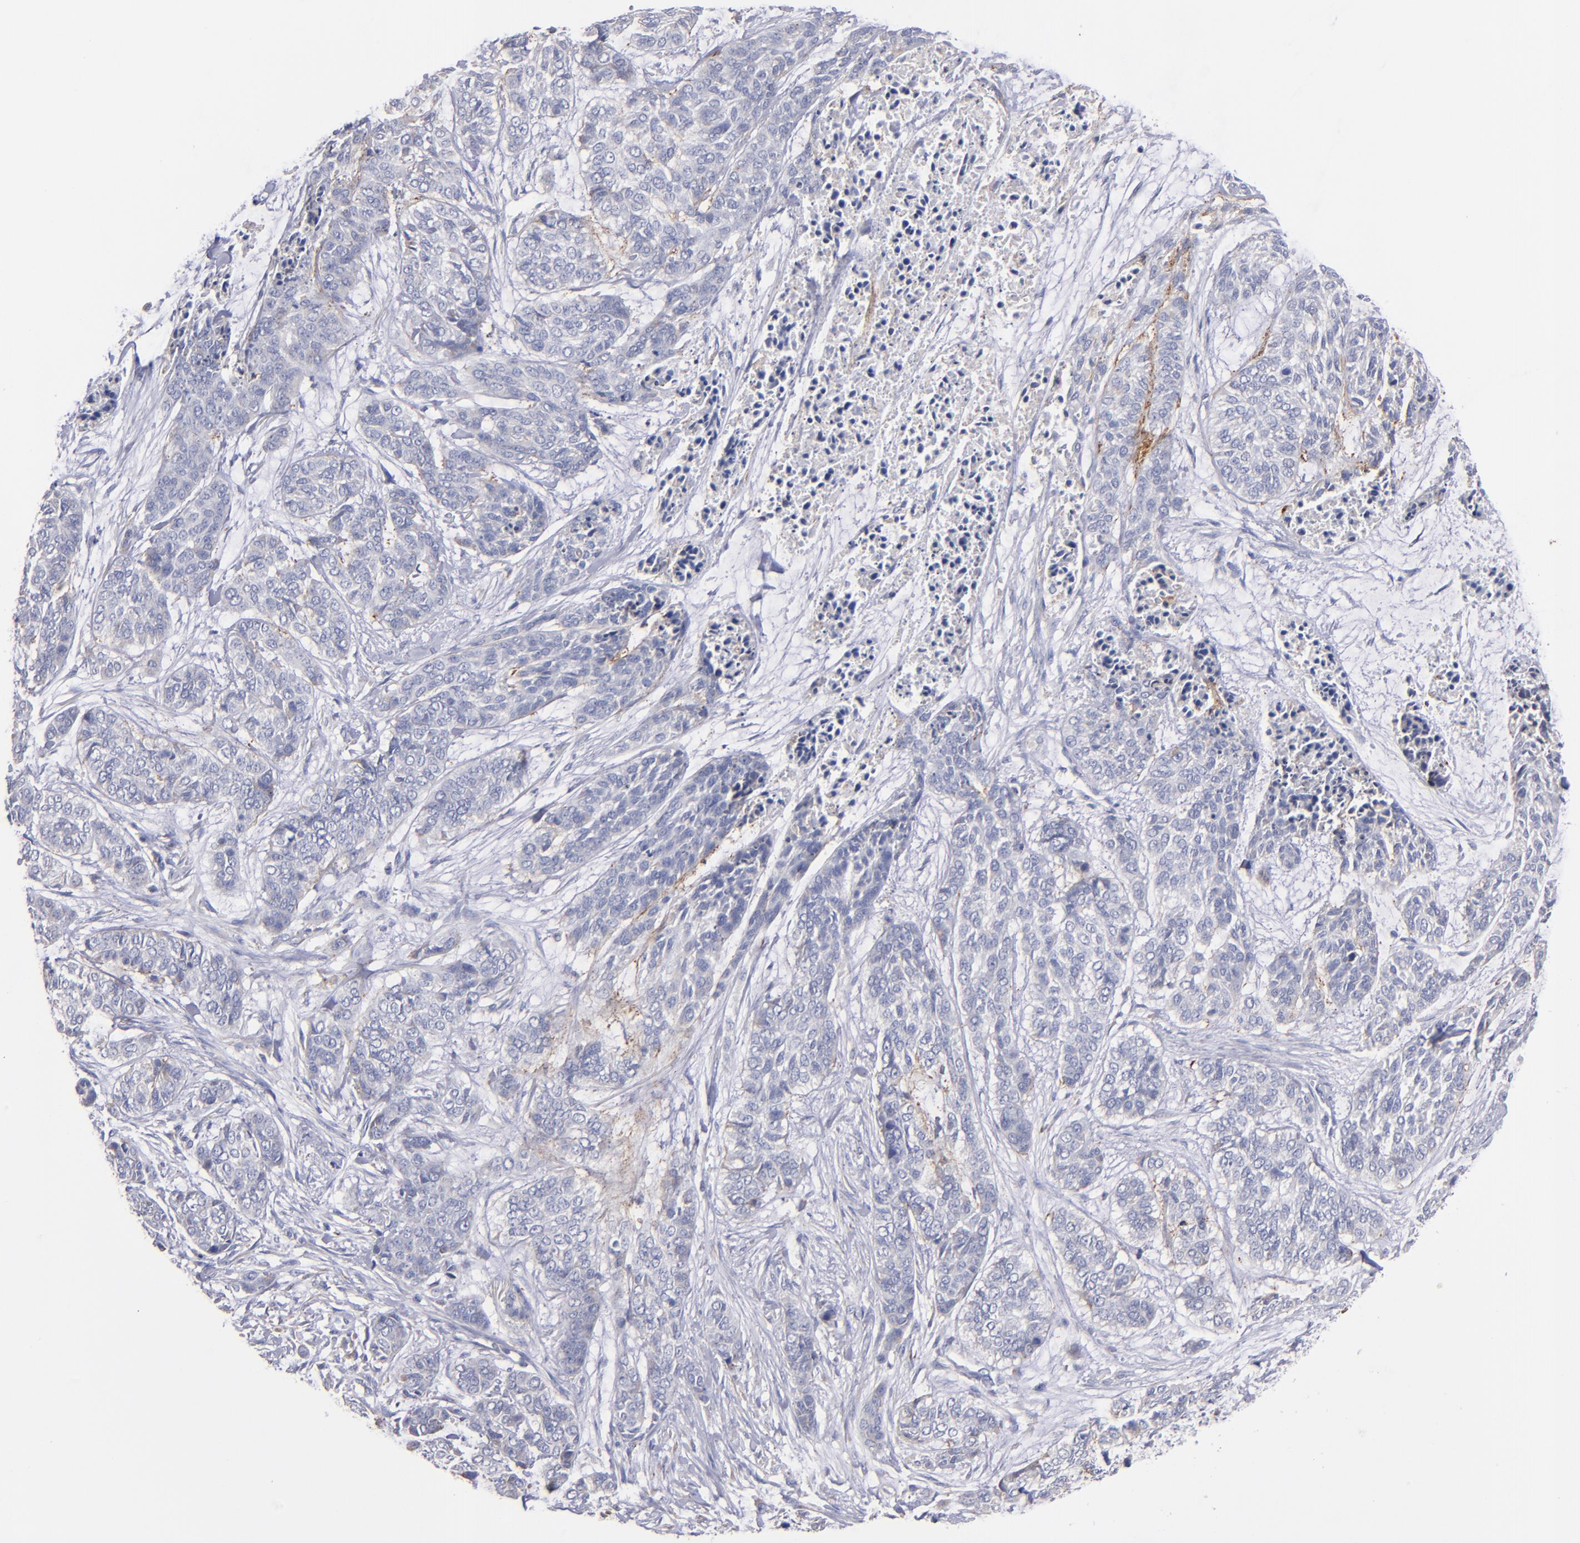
{"staining": {"intensity": "weak", "quantity": "<25%", "location": "cytoplasmic/membranous"}, "tissue": "skin cancer", "cell_type": "Tumor cells", "image_type": "cancer", "snomed": [{"axis": "morphology", "description": "Basal cell carcinoma"}, {"axis": "topography", "description": "Skin"}], "caption": "IHC image of skin basal cell carcinoma stained for a protein (brown), which reveals no staining in tumor cells.", "gene": "MFGE8", "patient": {"sex": "female", "age": 64}}